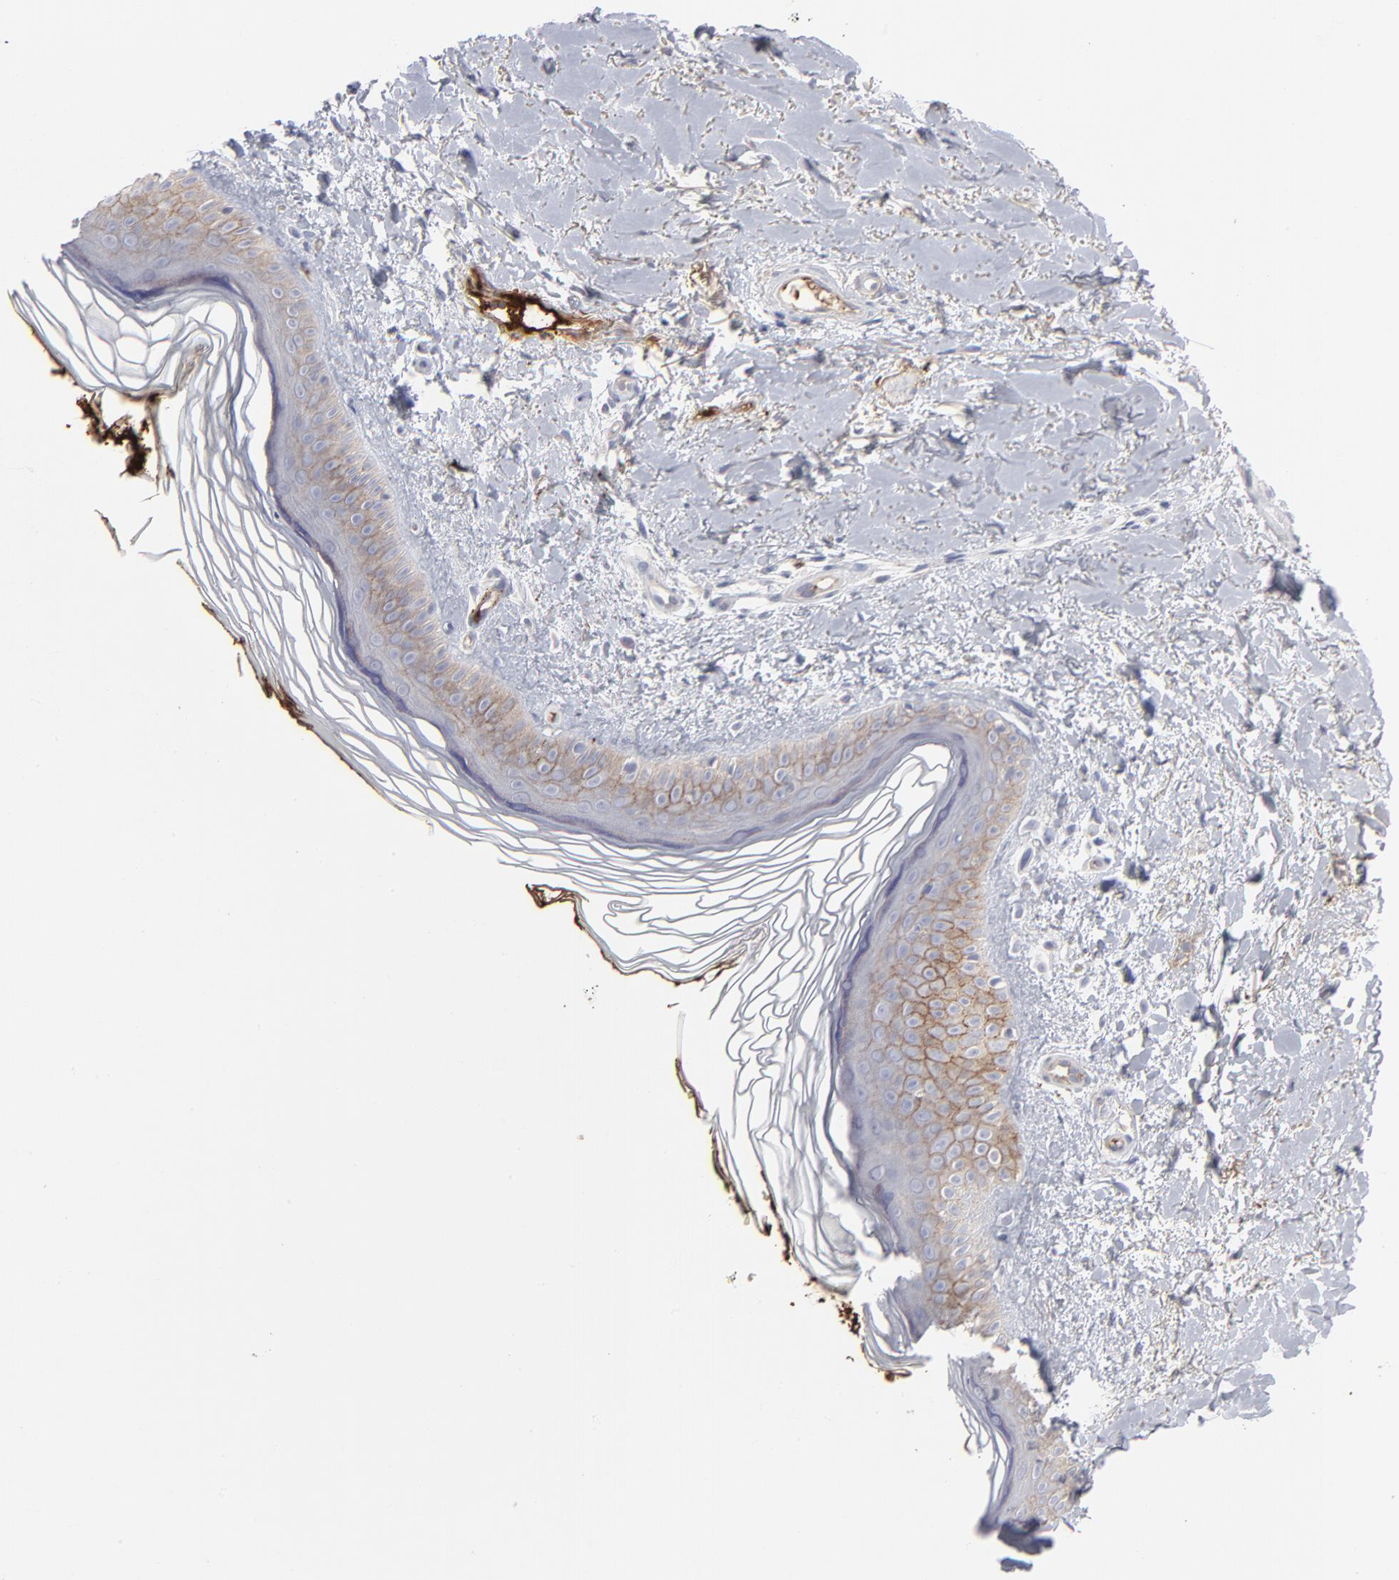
{"staining": {"intensity": "weak", "quantity": ">75%", "location": "cytoplasmic/membranous"}, "tissue": "skin", "cell_type": "Fibroblasts", "image_type": "normal", "snomed": [{"axis": "morphology", "description": "Normal tissue, NOS"}, {"axis": "topography", "description": "Skin"}], "caption": "This photomicrograph reveals normal skin stained with IHC to label a protein in brown. The cytoplasmic/membranous of fibroblasts show weak positivity for the protein. Nuclei are counter-stained blue.", "gene": "CCR3", "patient": {"sex": "female", "age": 19}}